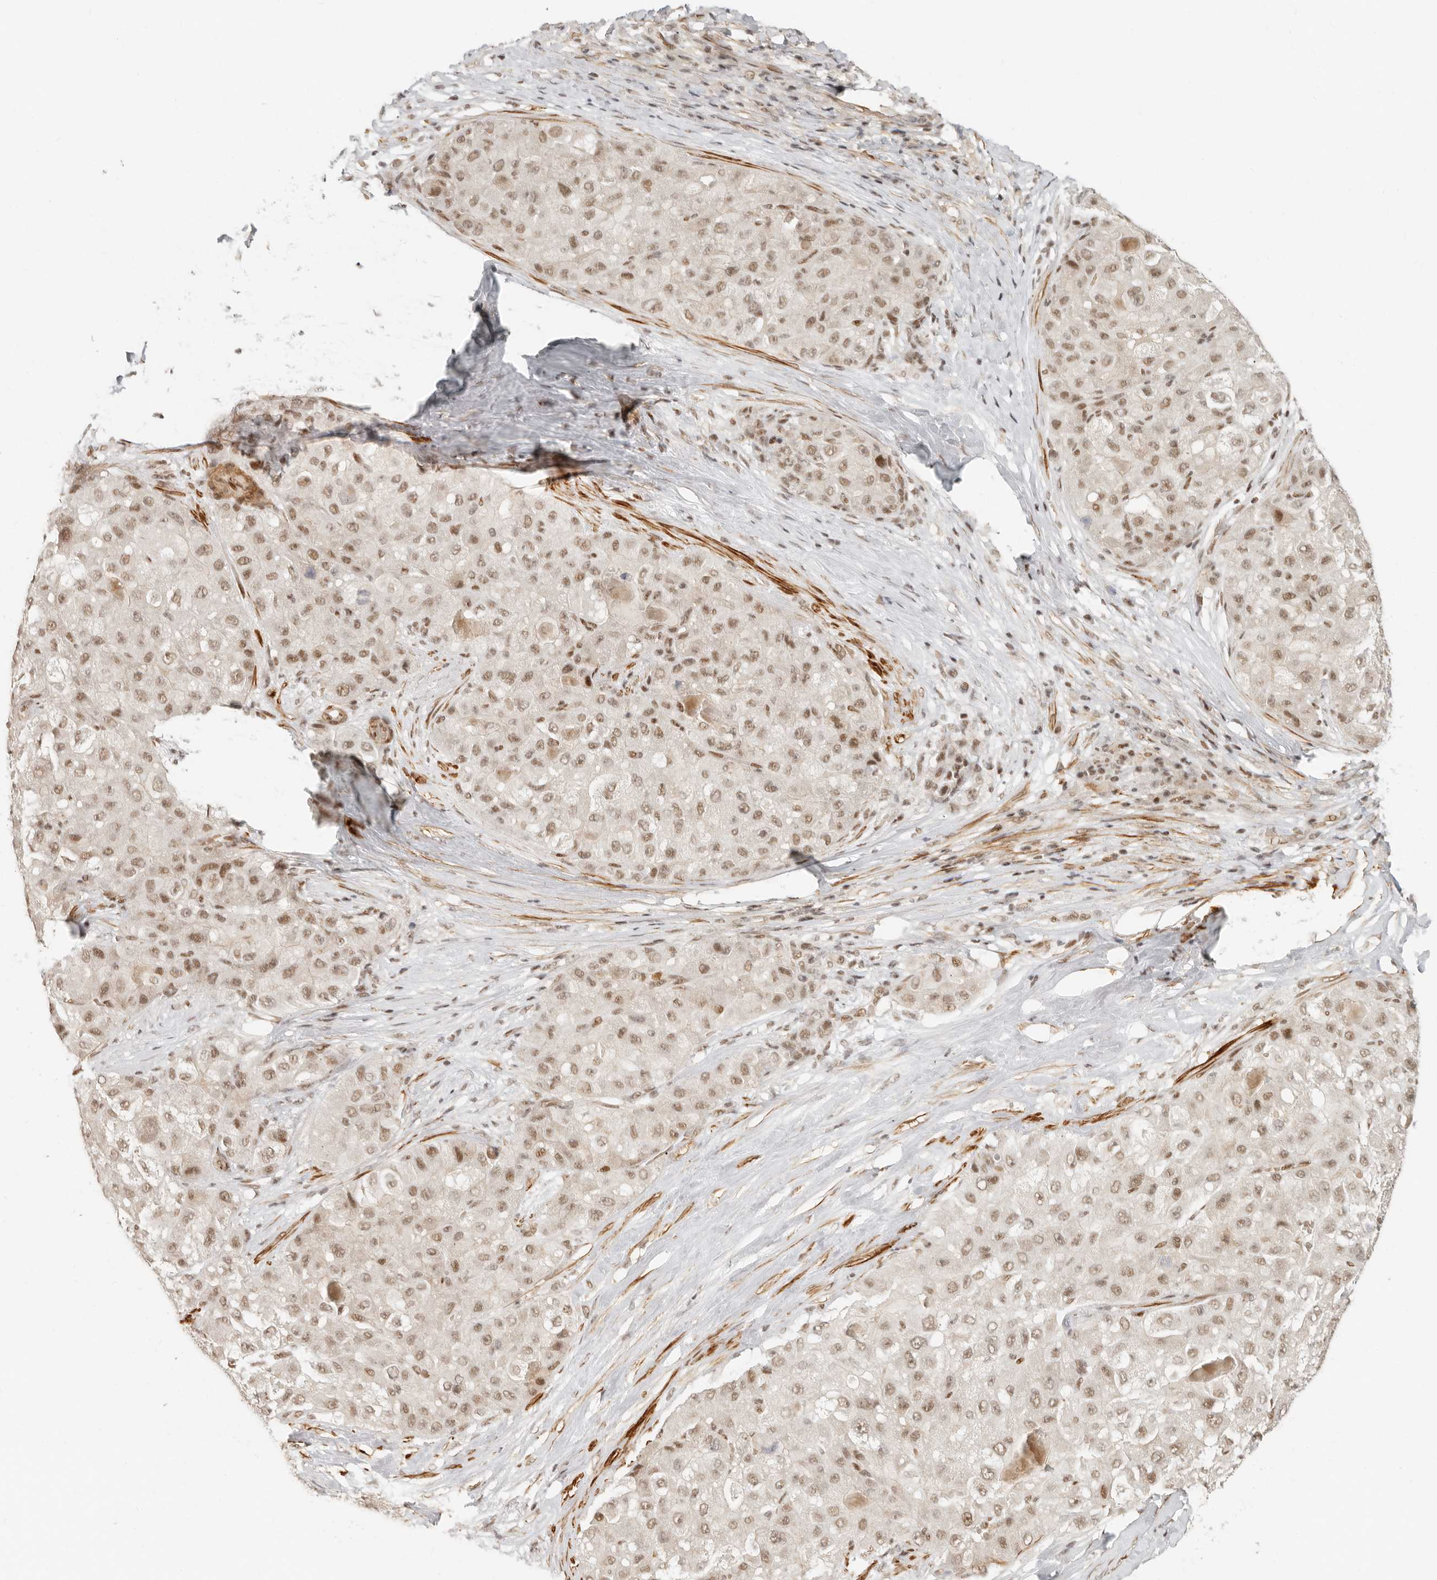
{"staining": {"intensity": "moderate", "quantity": ">75%", "location": "nuclear"}, "tissue": "liver cancer", "cell_type": "Tumor cells", "image_type": "cancer", "snomed": [{"axis": "morphology", "description": "Carcinoma, Hepatocellular, NOS"}, {"axis": "topography", "description": "Liver"}], "caption": "Hepatocellular carcinoma (liver) was stained to show a protein in brown. There is medium levels of moderate nuclear staining in approximately >75% of tumor cells.", "gene": "GABPA", "patient": {"sex": "male", "age": 80}}